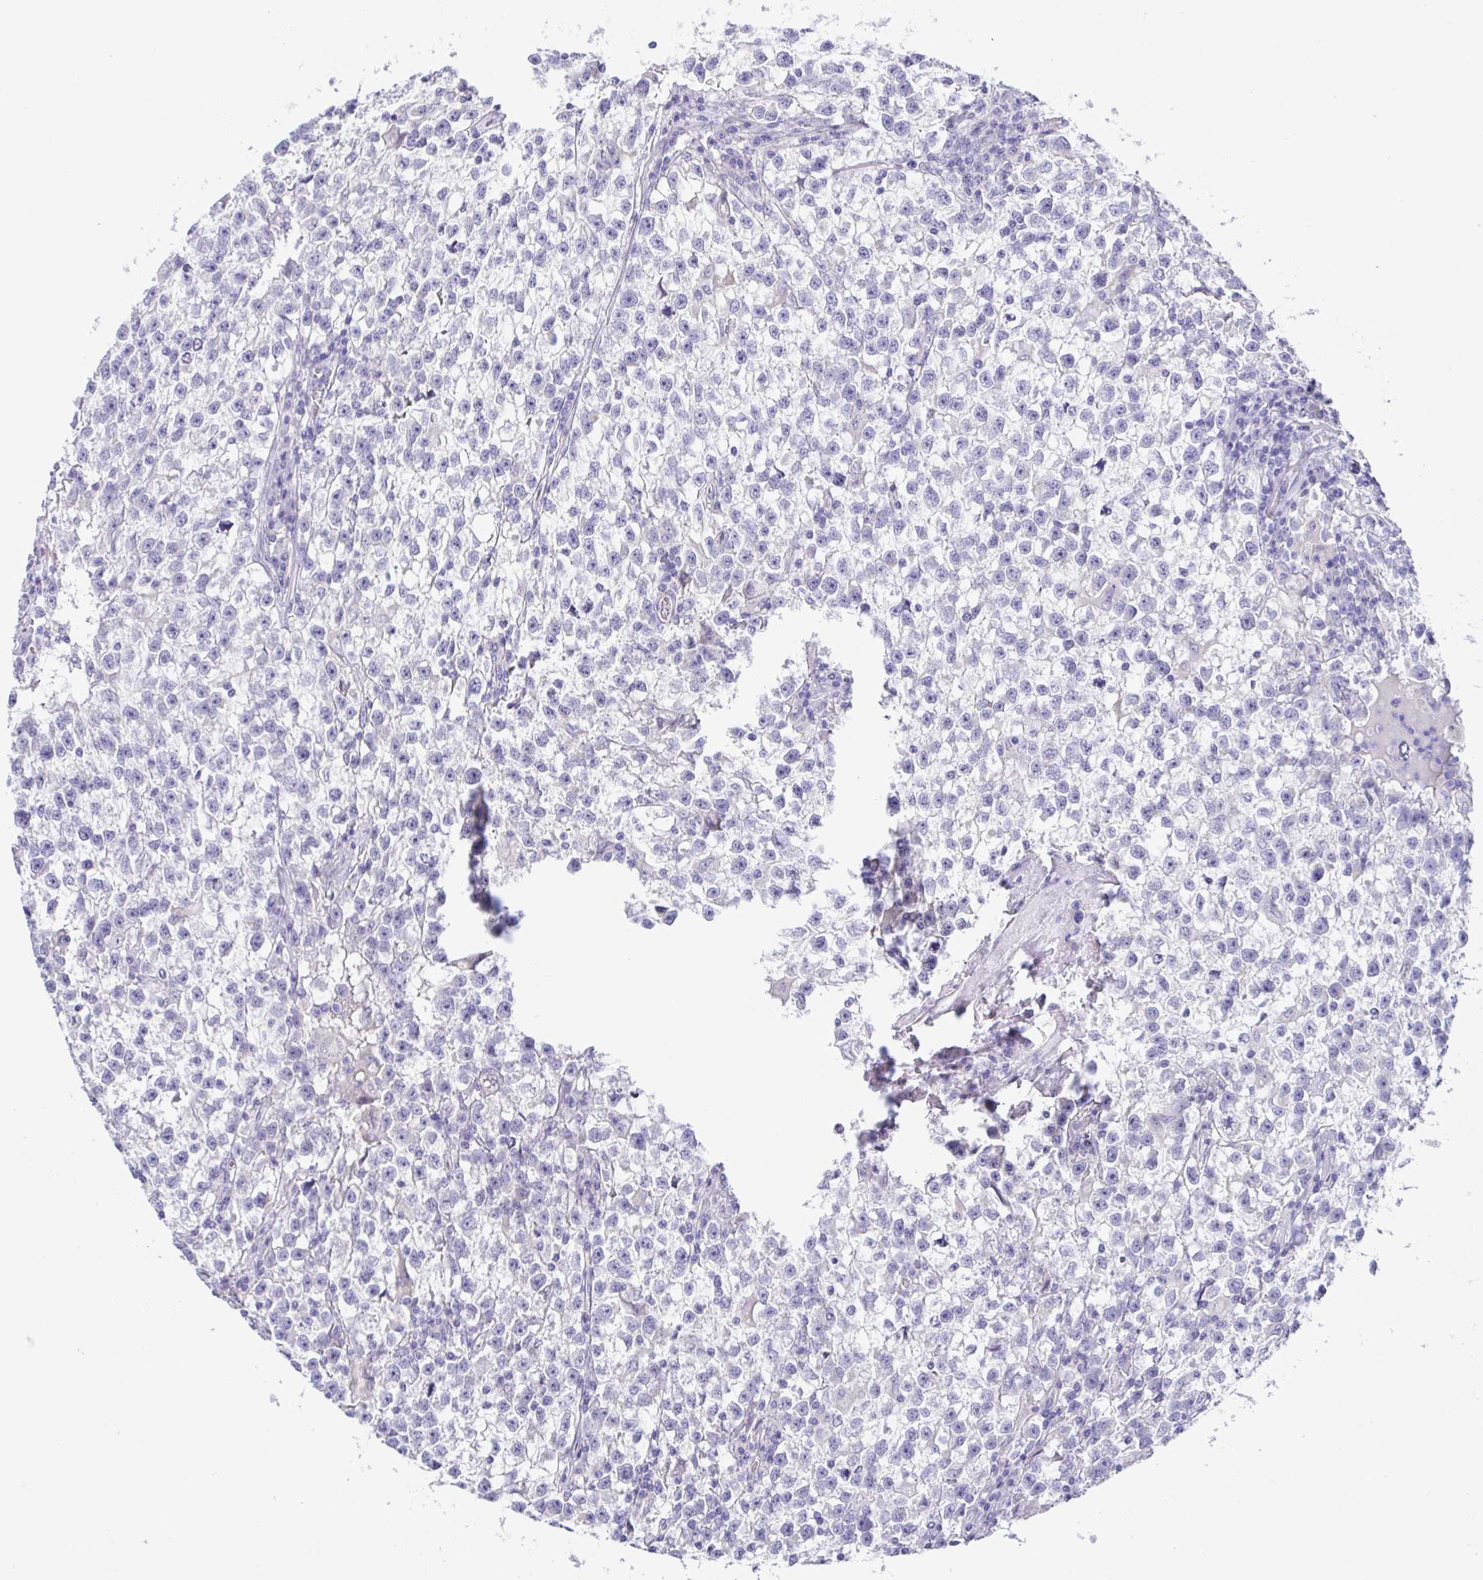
{"staining": {"intensity": "negative", "quantity": "none", "location": "none"}, "tissue": "testis cancer", "cell_type": "Tumor cells", "image_type": "cancer", "snomed": [{"axis": "morphology", "description": "Seminoma, NOS"}, {"axis": "topography", "description": "Testis"}], "caption": "Testis cancer was stained to show a protein in brown. There is no significant expression in tumor cells.", "gene": "MED11", "patient": {"sex": "male", "age": 31}}